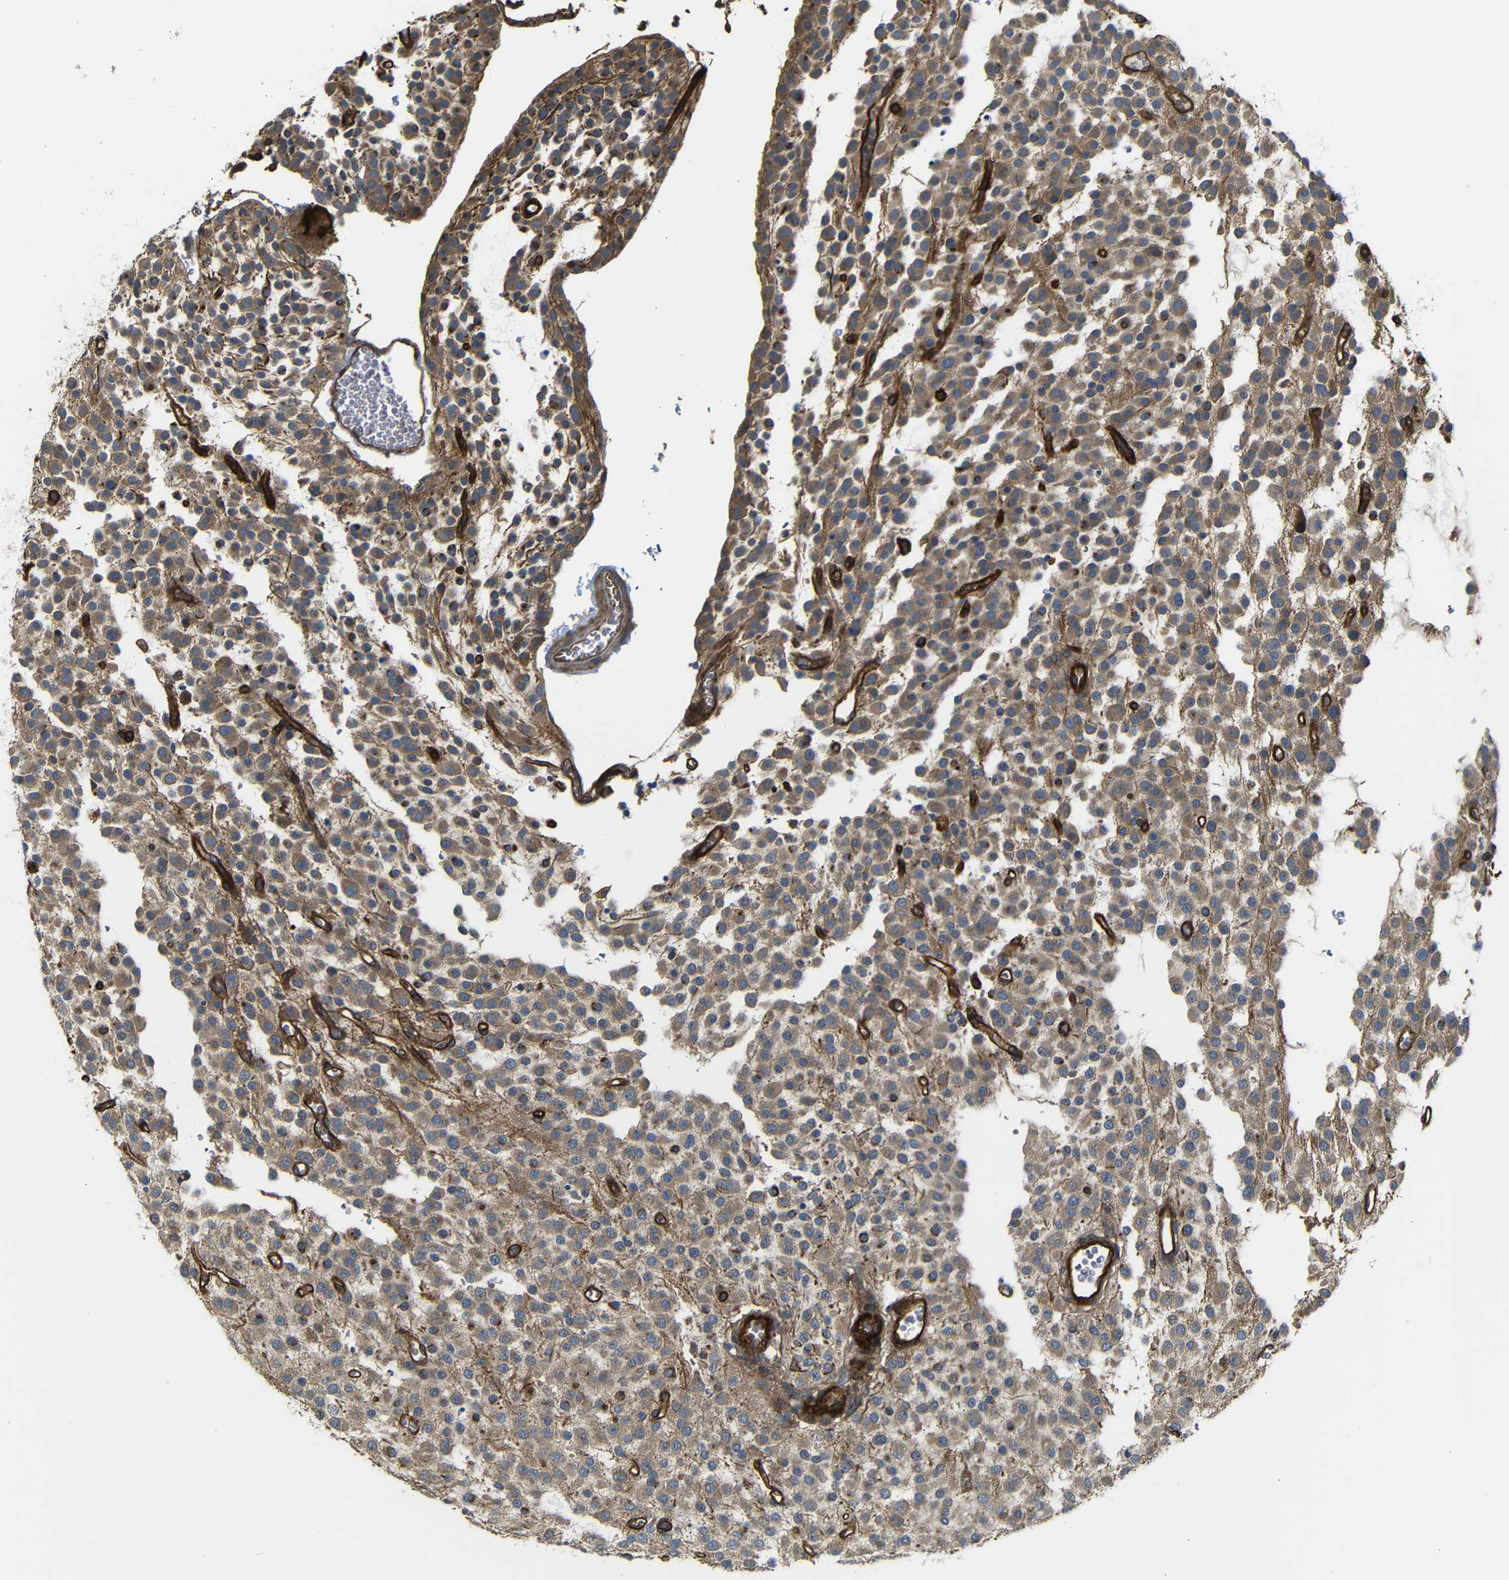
{"staining": {"intensity": "moderate", "quantity": ">75%", "location": "cytoplasmic/membranous"}, "tissue": "glioma", "cell_type": "Tumor cells", "image_type": "cancer", "snomed": [{"axis": "morphology", "description": "Glioma, malignant, Low grade"}, {"axis": "topography", "description": "Brain"}], "caption": "Glioma stained with immunohistochemistry demonstrates moderate cytoplasmic/membranous positivity in about >75% of tumor cells.", "gene": "RELL1", "patient": {"sex": "male", "age": 38}}